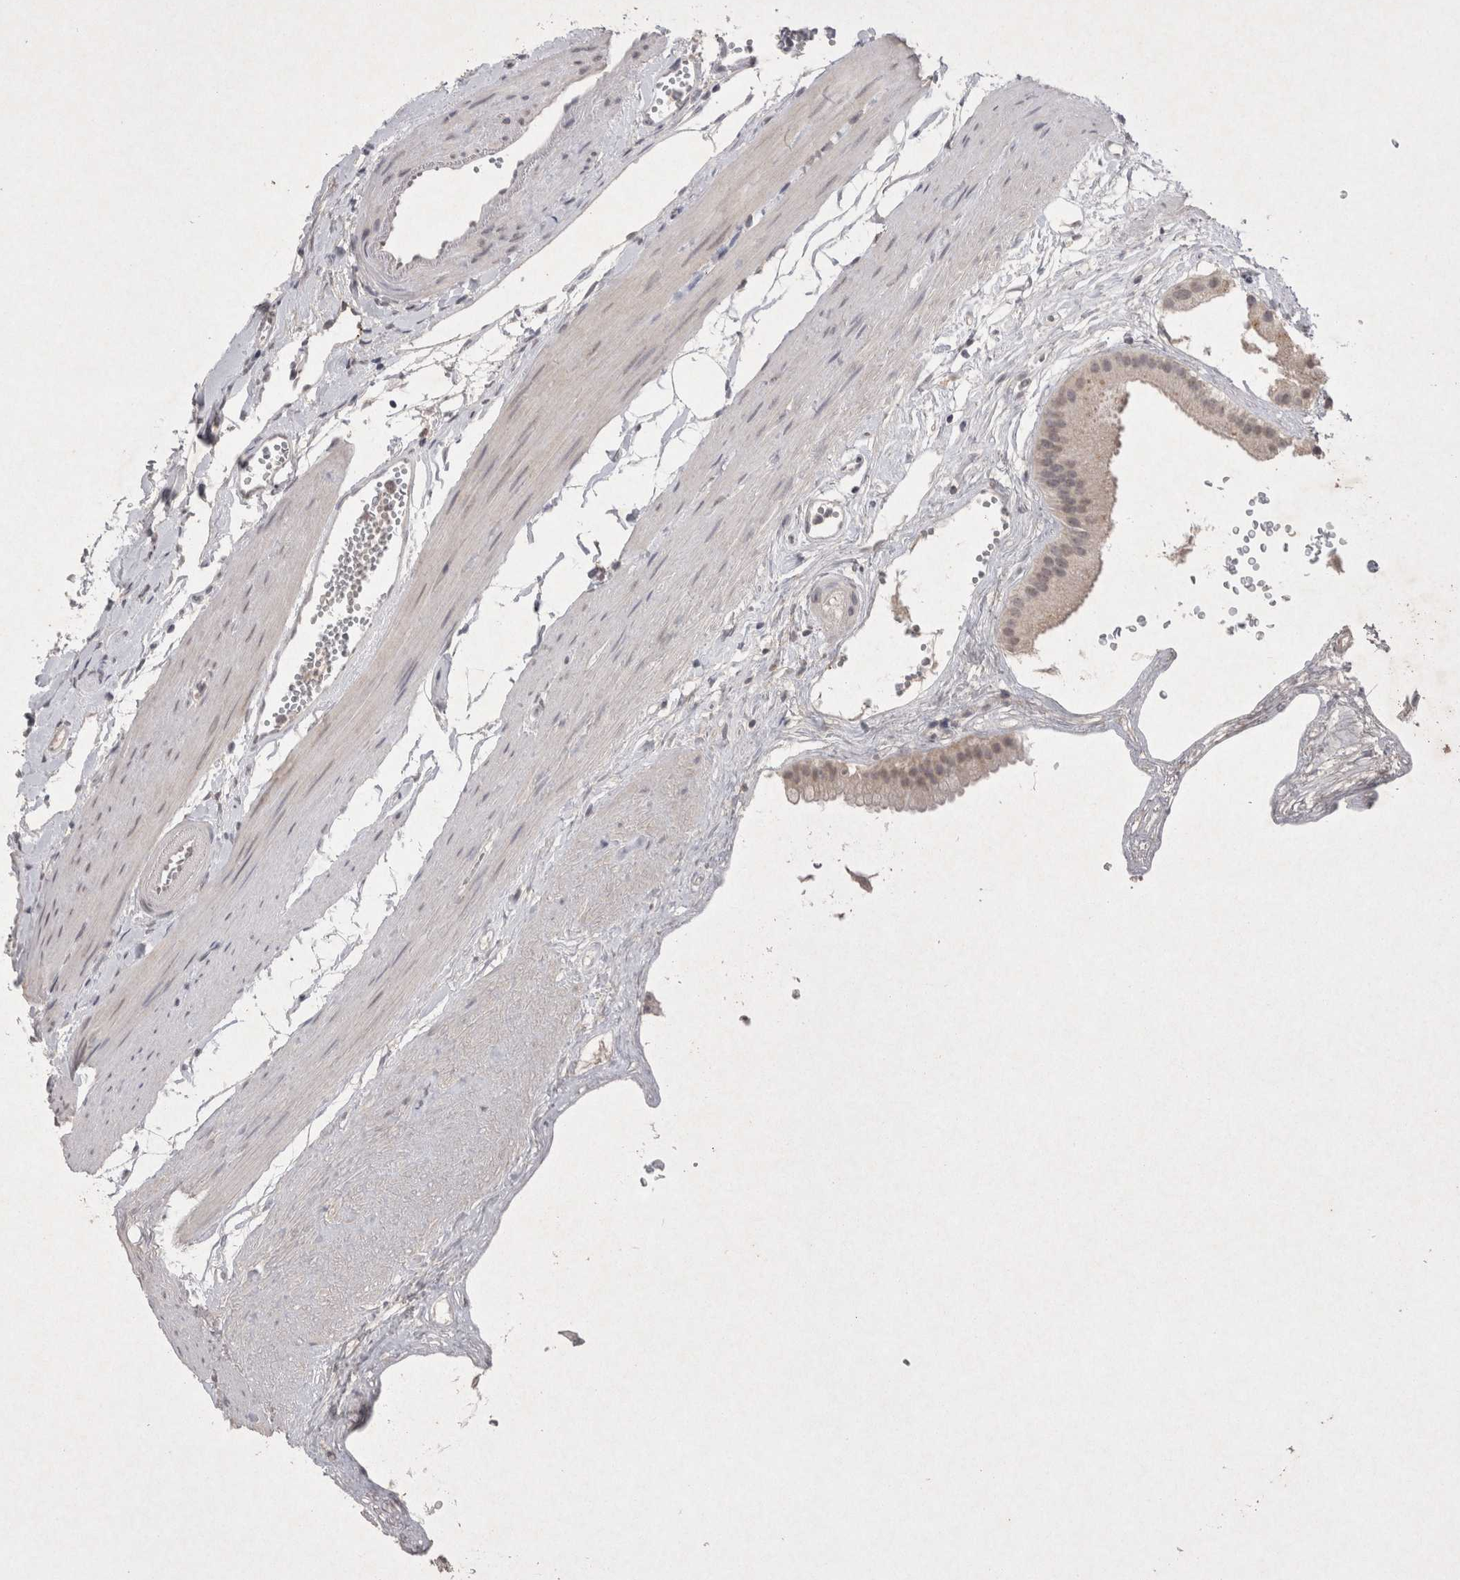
{"staining": {"intensity": "weak", "quantity": ">75%", "location": "nuclear"}, "tissue": "gallbladder", "cell_type": "Glandular cells", "image_type": "normal", "snomed": [{"axis": "morphology", "description": "Normal tissue, NOS"}, {"axis": "topography", "description": "Gallbladder"}], "caption": "Glandular cells reveal low levels of weak nuclear expression in about >75% of cells in unremarkable human gallbladder. Nuclei are stained in blue.", "gene": "LYVE1", "patient": {"sex": "female", "age": 64}}